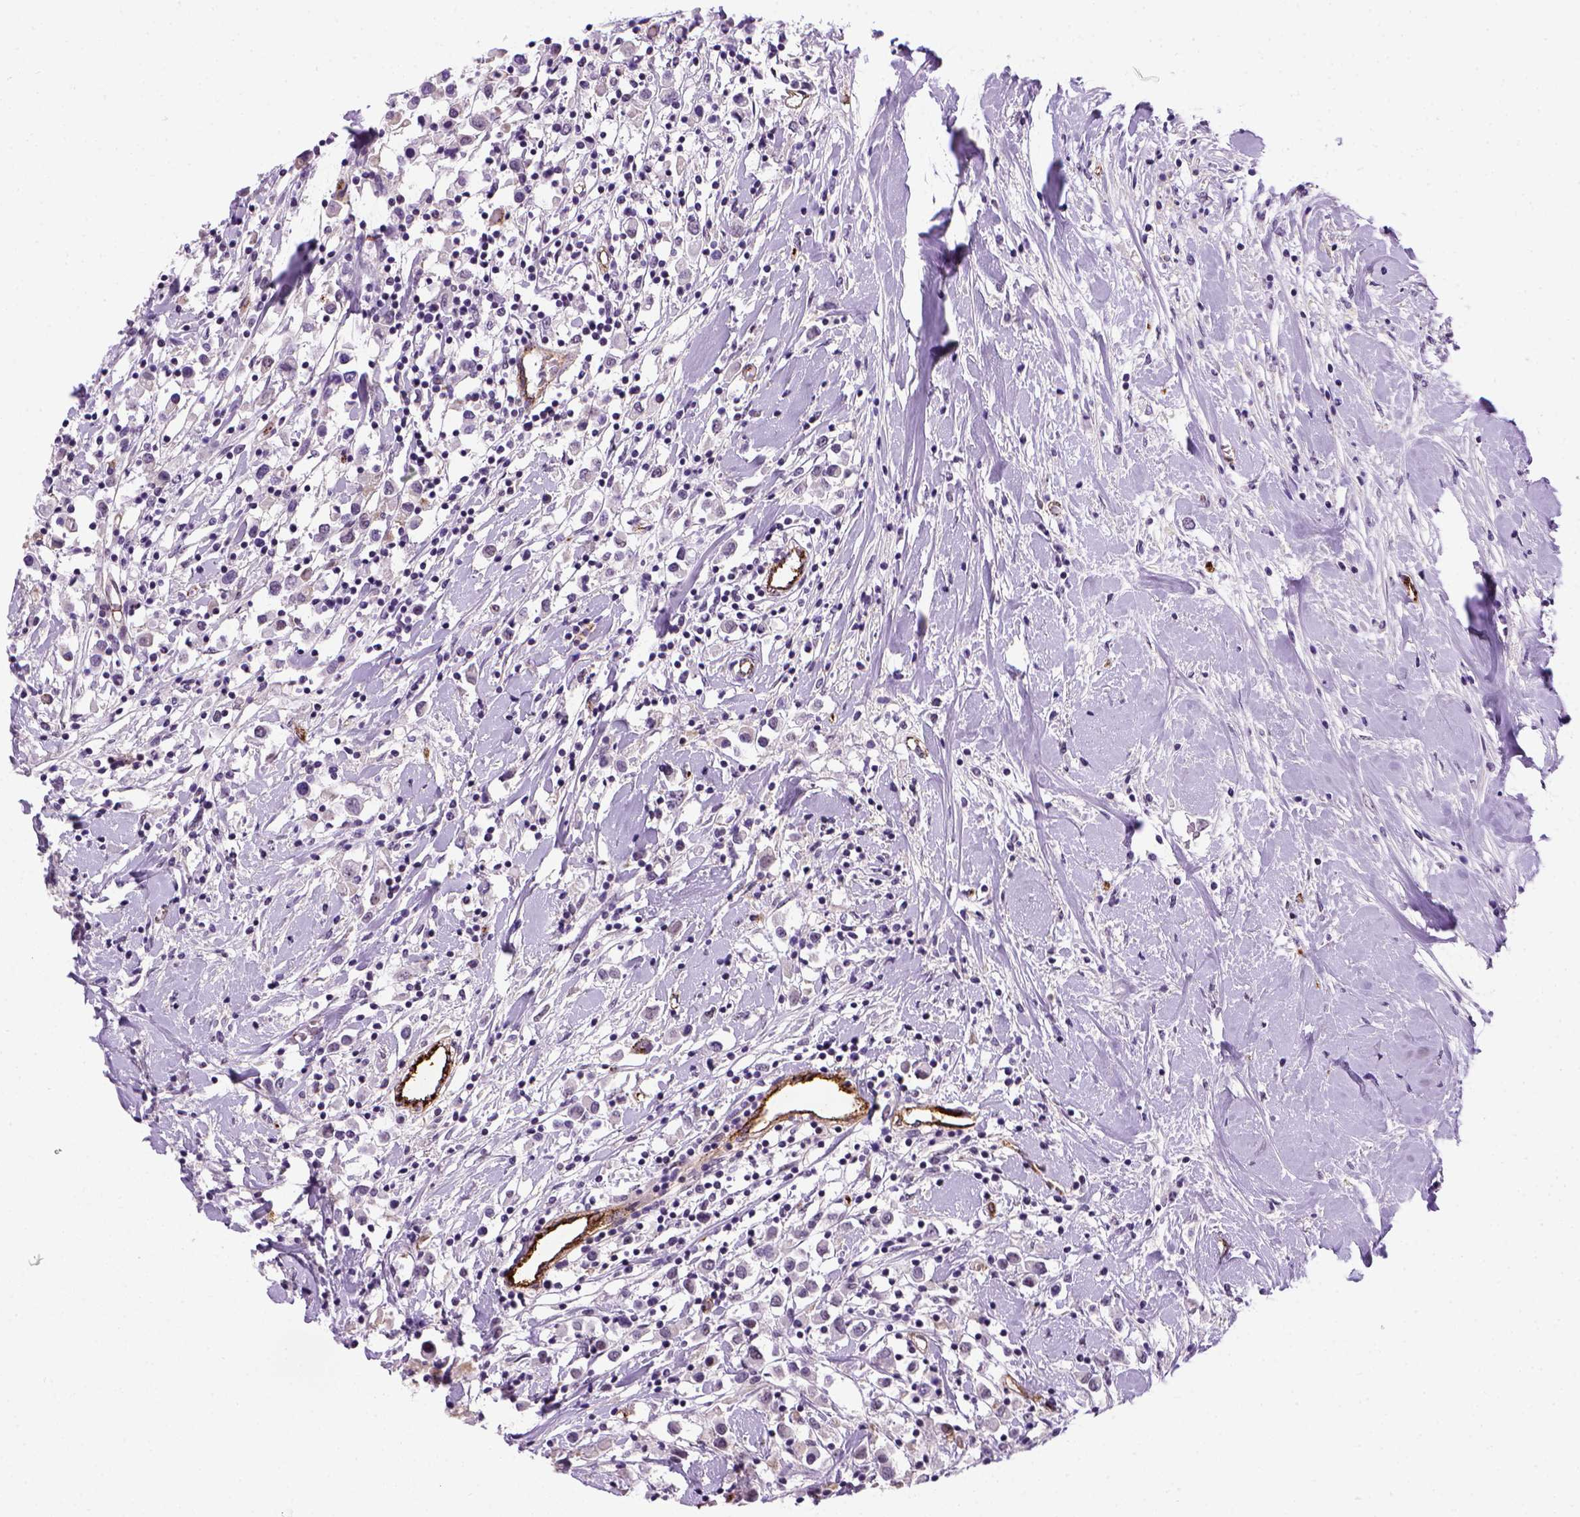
{"staining": {"intensity": "negative", "quantity": "none", "location": "none"}, "tissue": "breast cancer", "cell_type": "Tumor cells", "image_type": "cancer", "snomed": [{"axis": "morphology", "description": "Duct carcinoma"}, {"axis": "topography", "description": "Breast"}], "caption": "Immunohistochemistry (IHC) photomicrograph of neoplastic tissue: breast cancer (infiltrating ductal carcinoma) stained with DAB displays no significant protein staining in tumor cells. (DAB (3,3'-diaminobenzidine) immunohistochemistry with hematoxylin counter stain).", "gene": "VWF", "patient": {"sex": "female", "age": 61}}